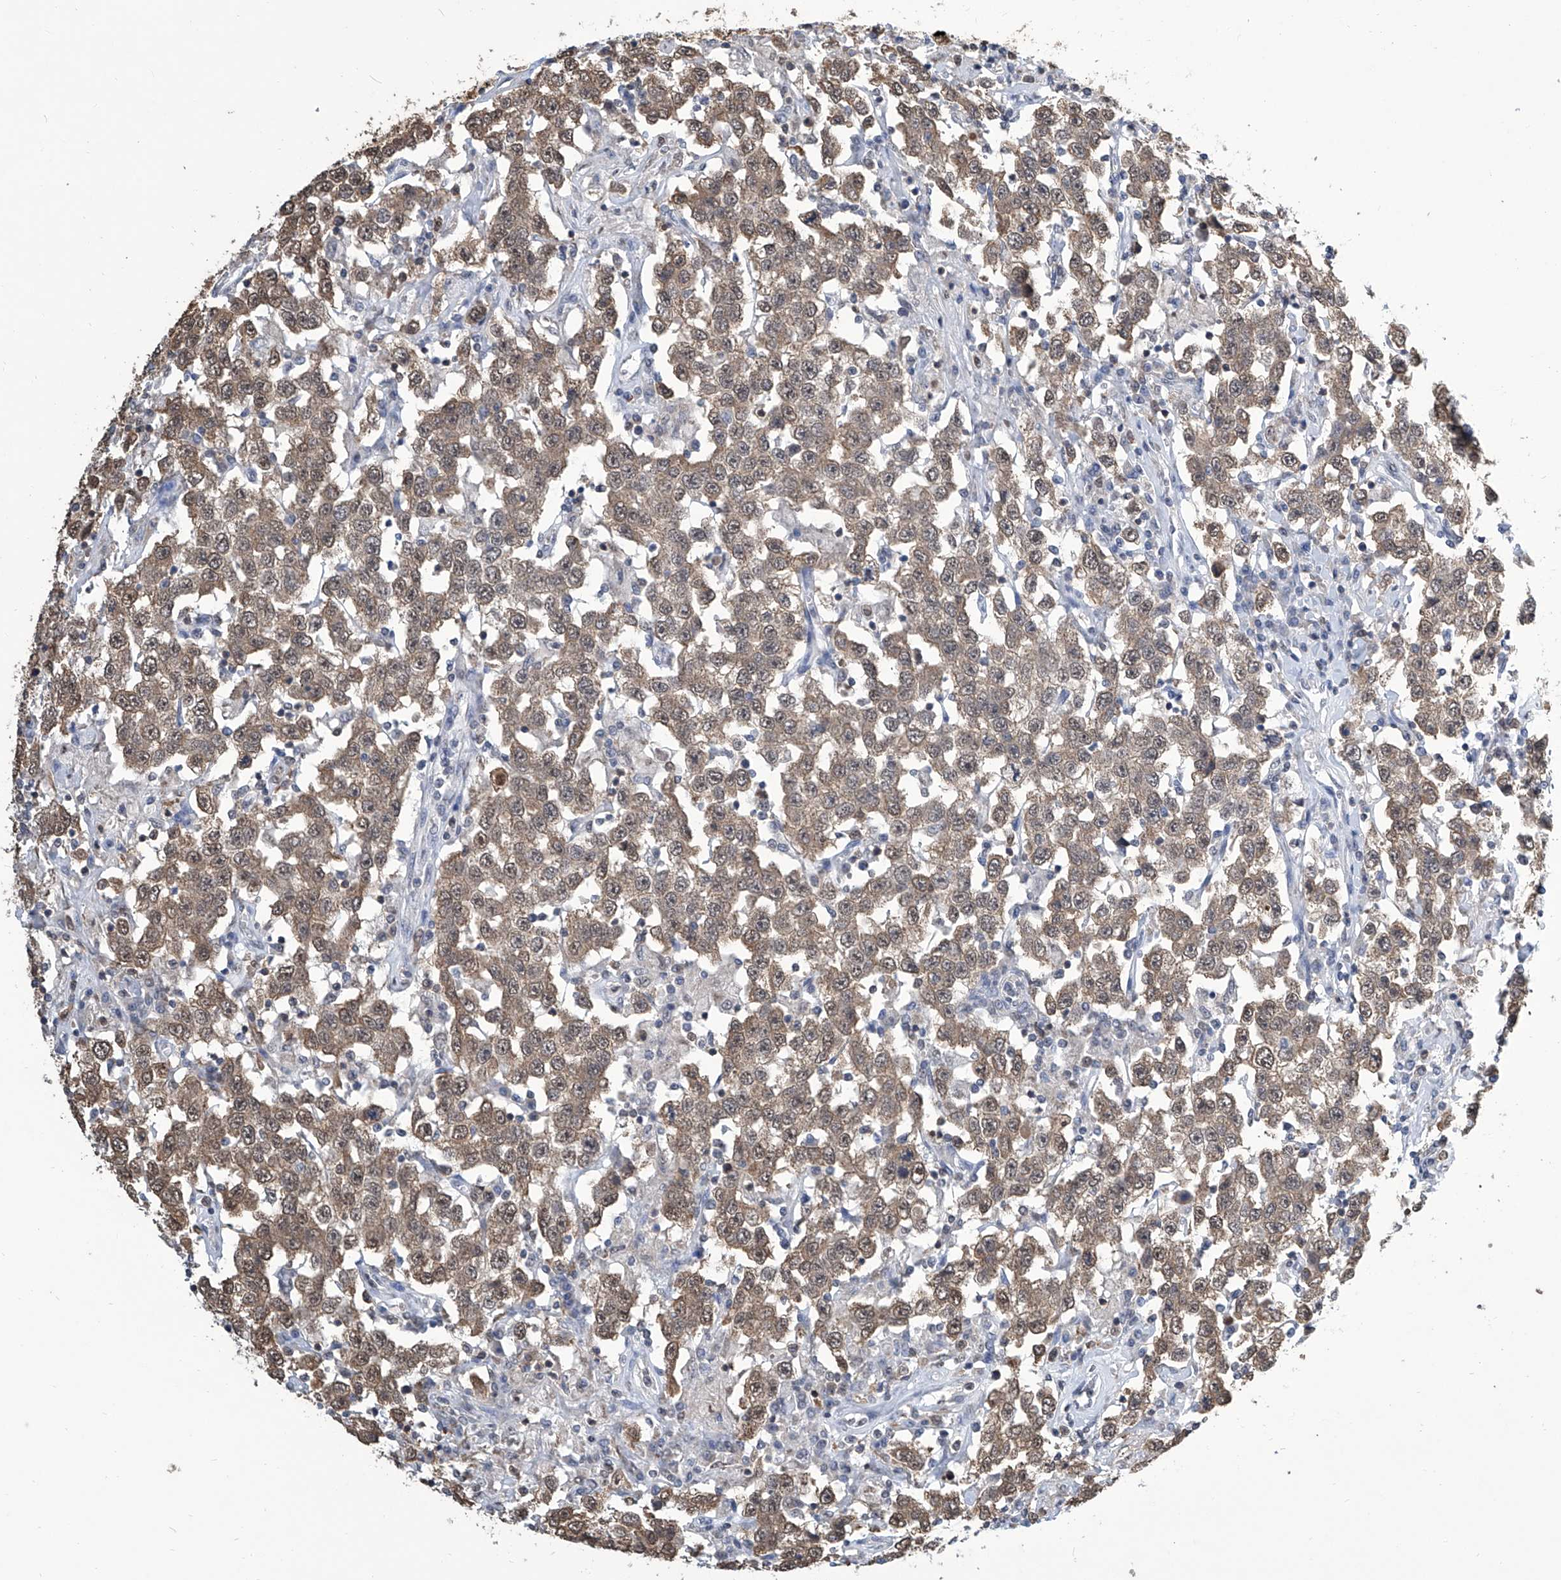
{"staining": {"intensity": "moderate", "quantity": ">75%", "location": "cytoplasmic/membranous,nuclear"}, "tissue": "testis cancer", "cell_type": "Tumor cells", "image_type": "cancer", "snomed": [{"axis": "morphology", "description": "Seminoma, NOS"}, {"axis": "topography", "description": "Testis"}], "caption": "Testis seminoma stained for a protein (brown) shows moderate cytoplasmic/membranous and nuclear positive expression in approximately >75% of tumor cells.", "gene": "SREBF2", "patient": {"sex": "male", "age": 41}}